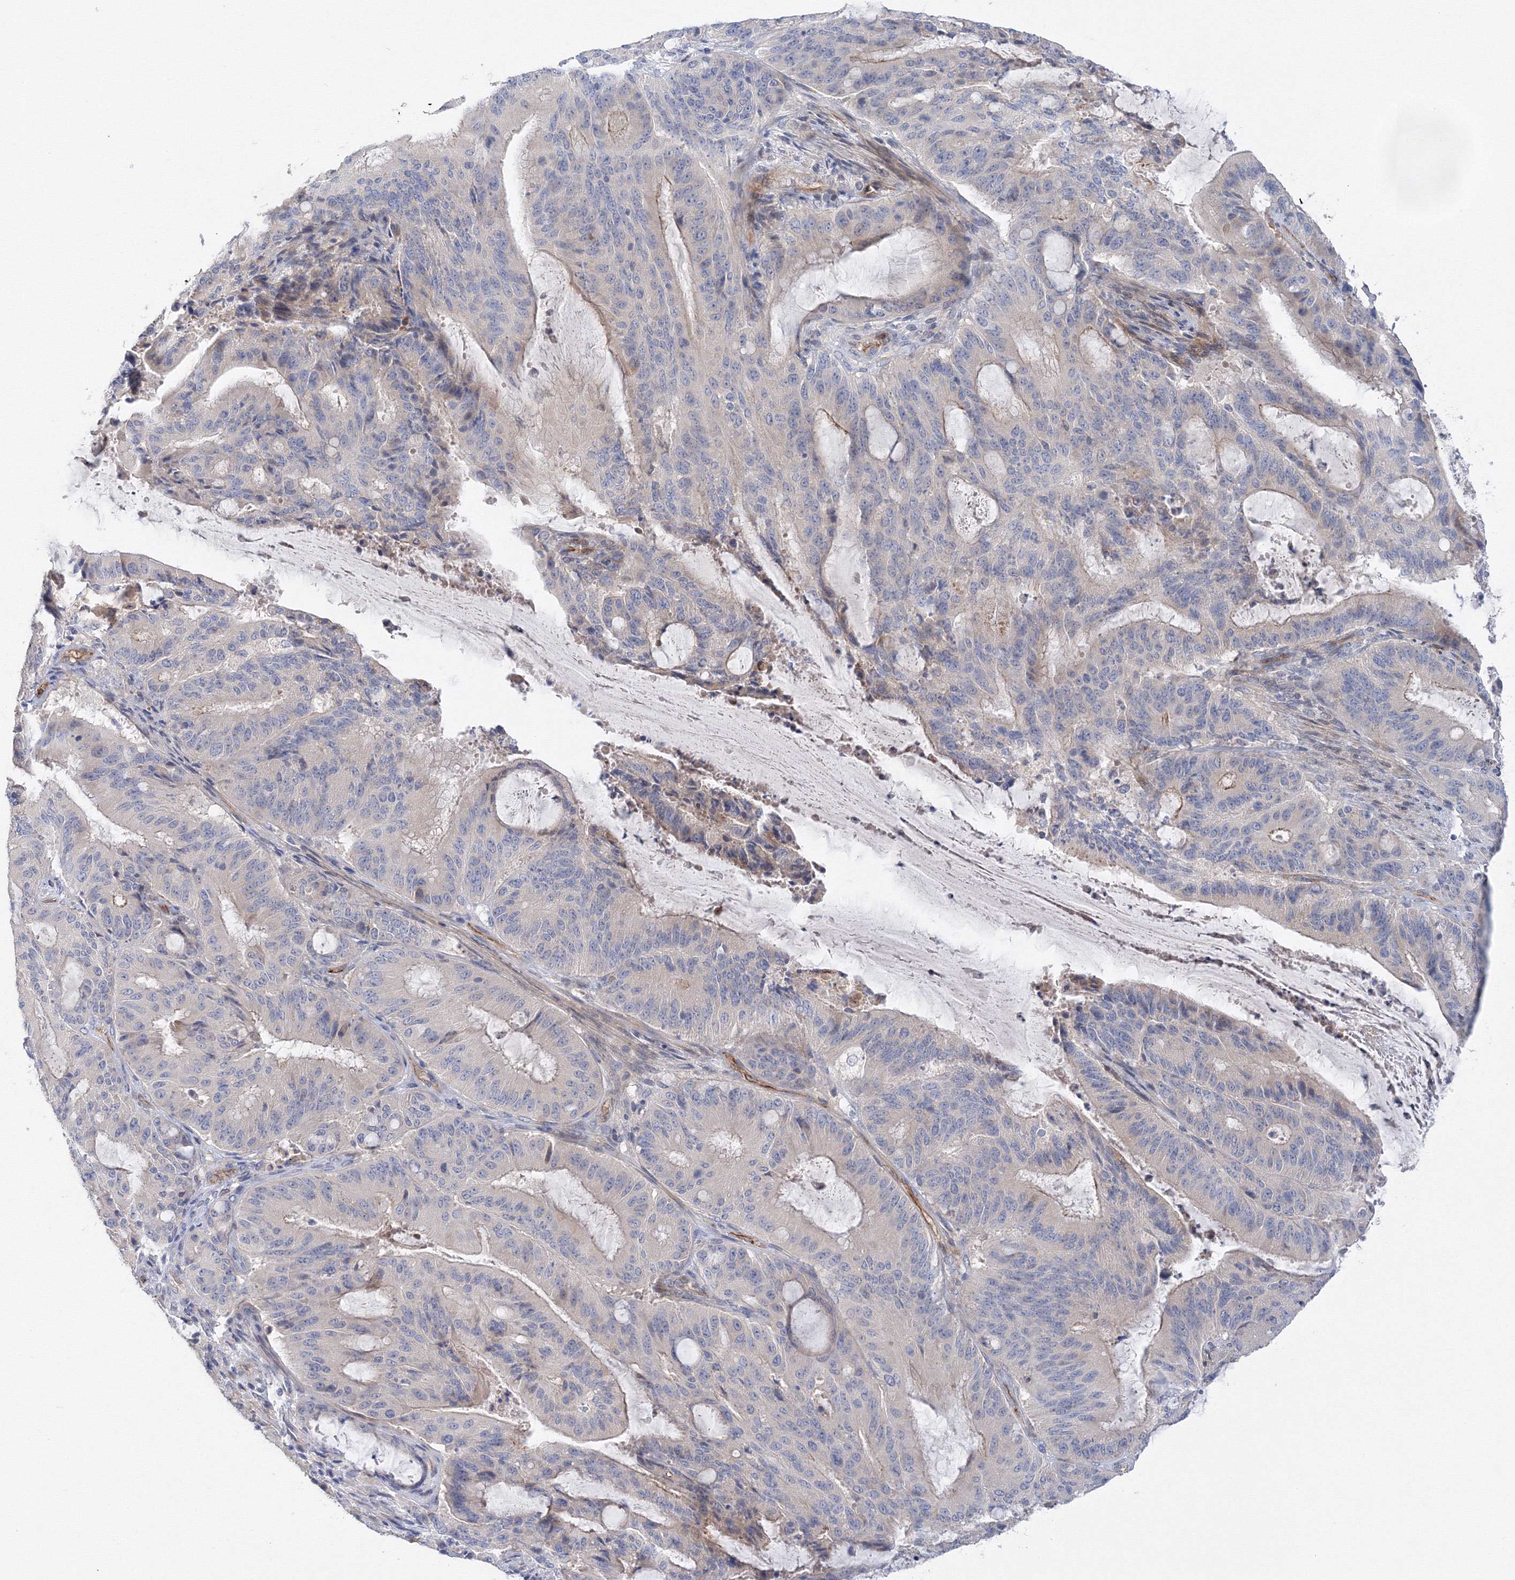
{"staining": {"intensity": "negative", "quantity": "none", "location": "none"}, "tissue": "liver cancer", "cell_type": "Tumor cells", "image_type": "cancer", "snomed": [{"axis": "morphology", "description": "Normal tissue, NOS"}, {"axis": "morphology", "description": "Cholangiocarcinoma"}, {"axis": "topography", "description": "Liver"}, {"axis": "topography", "description": "Peripheral nerve tissue"}], "caption": "Liver cancer (cholangiocarcinoma) stained for a protein using IHC shows no expression tumor cells.", "gene": "DIS3L2", "patient": {"sex": "female", "age": 73}}